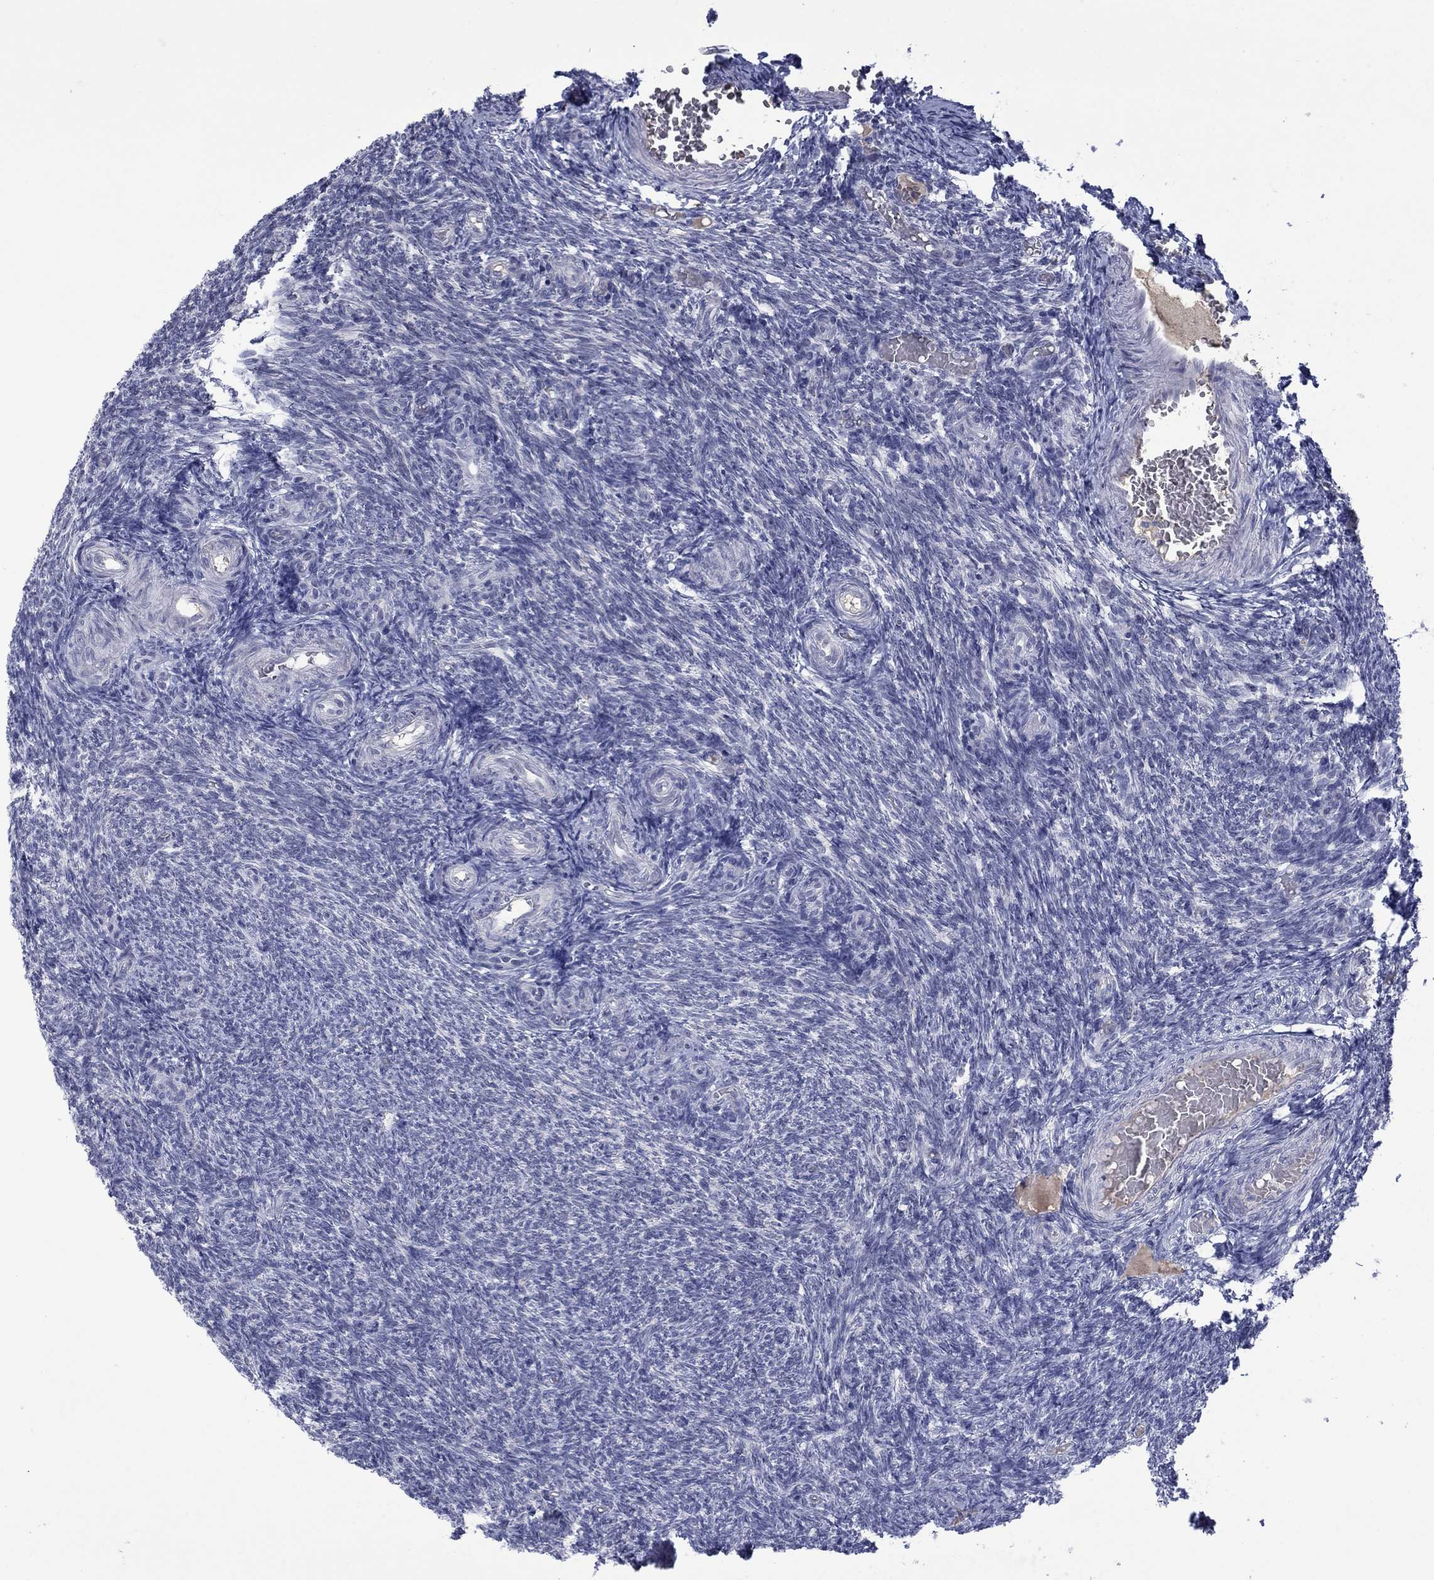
{"staining": {"intensity": "negative", "quantity": "none", "location": "none"}, "tissue": "ovary", "cell_type": "Ovarian stroma cells", "image_type": "normal", "snomed": [{"axis": "morphology", "description": "Normal tissue, NOS"}, {"axis": "topography", "description": "Ovary"}], "caption": "Ovarian stroma cells are negative for protein expression in benign human ovary.", "gene": "NSMF", "patient": {"sex": "female", "age": 39}}